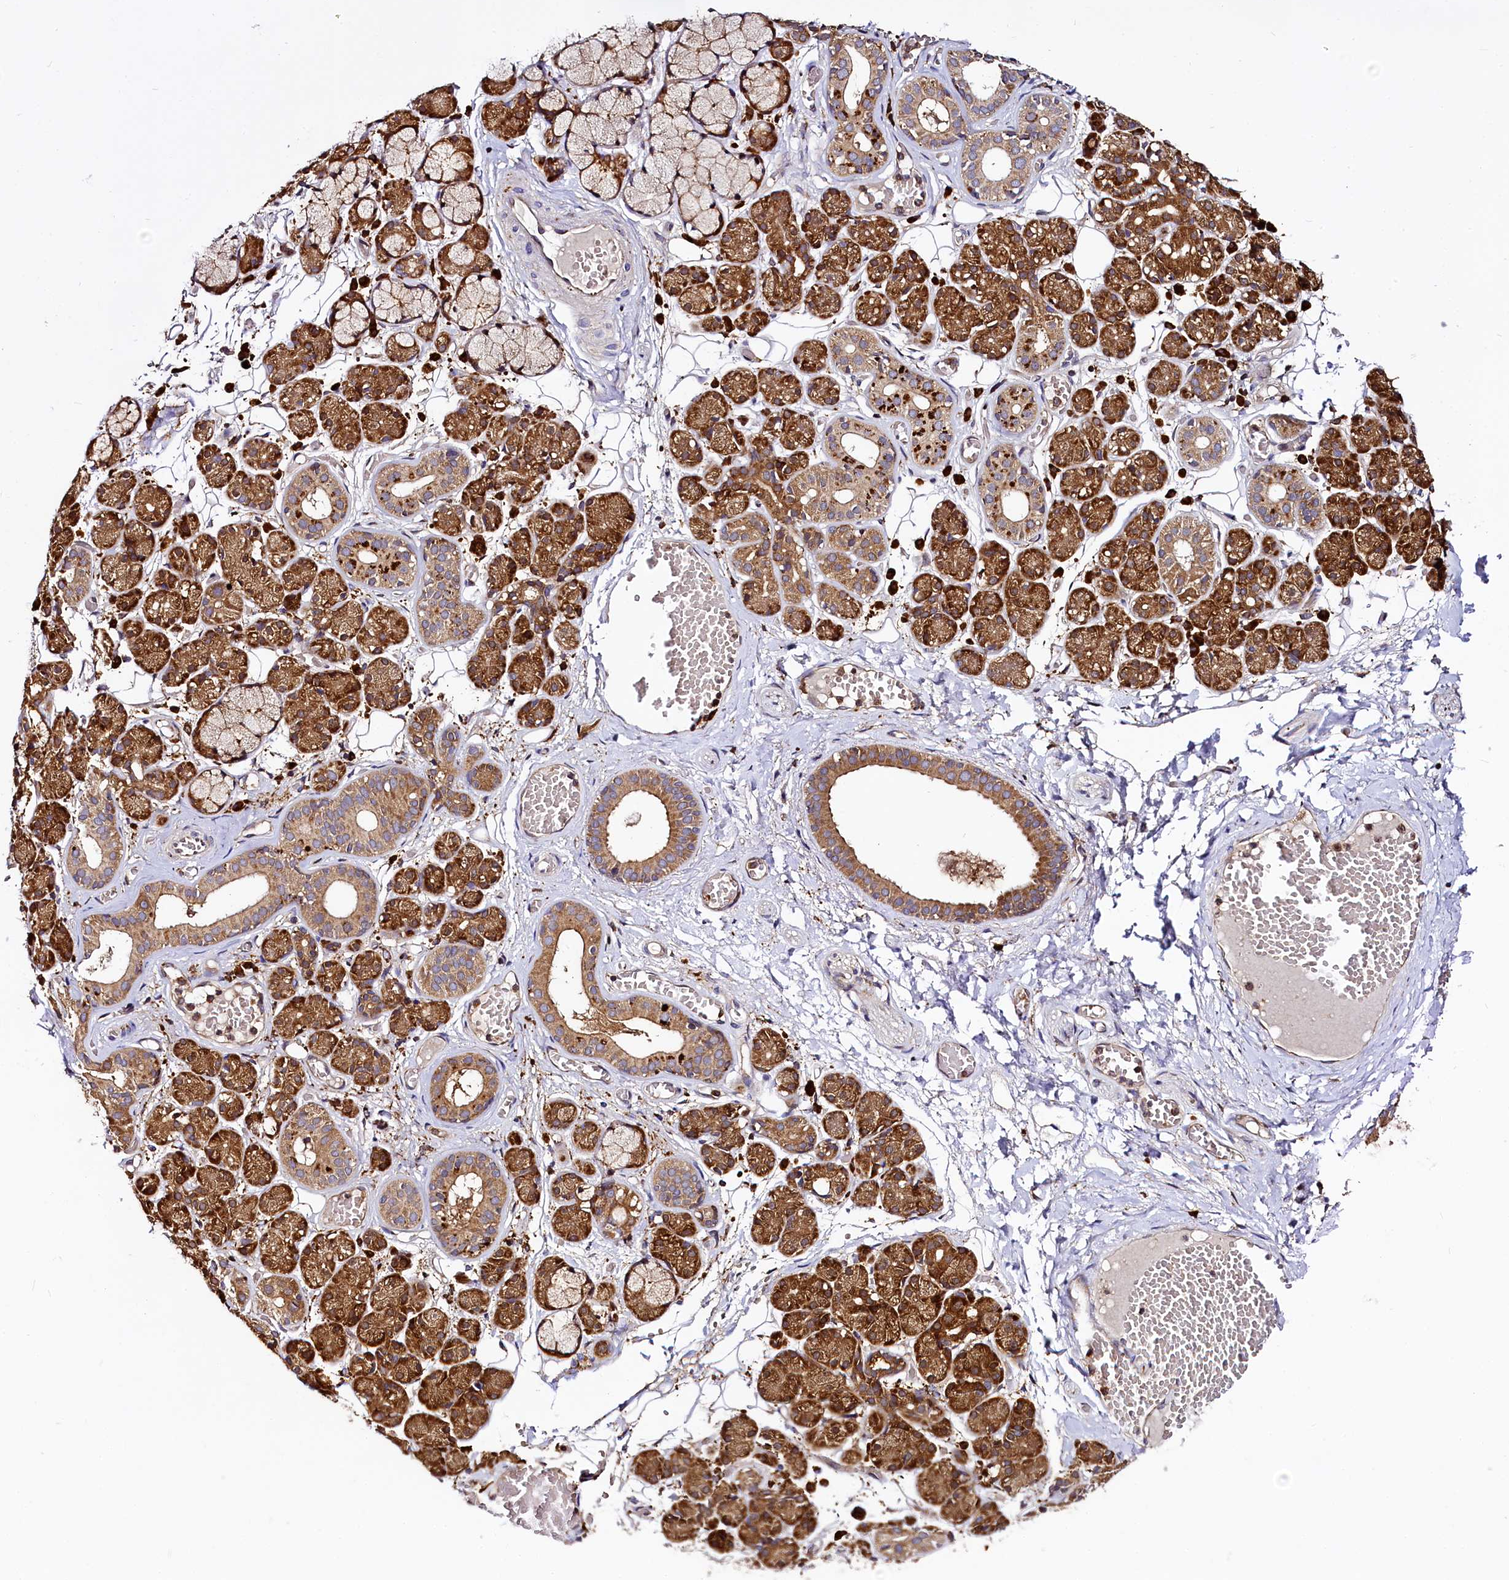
{"staining": {"intensity": "strong", "quantity": ">75%", "location": "cytoplasmic/membranous"}, "tissue": "salivary gland", "cell_type": "Glandular cells", "image_type": "normal", "snomed": [{"axis": "morphology", "description": "Normal tissue, NOS"}, {"axis": "topography", "description": "Salivary gland"}], "caption": "IHC image of benign salivary gland: human salivary gland stained using IHC exhibits high levels of strong protein expression localized specifically in the cytoplasmic/membranous of glandular cells, appearing as a cytoplasmic/membranous brown color.", "gene": "UFM1", "patient": {"sex": "male", "age": 63}}